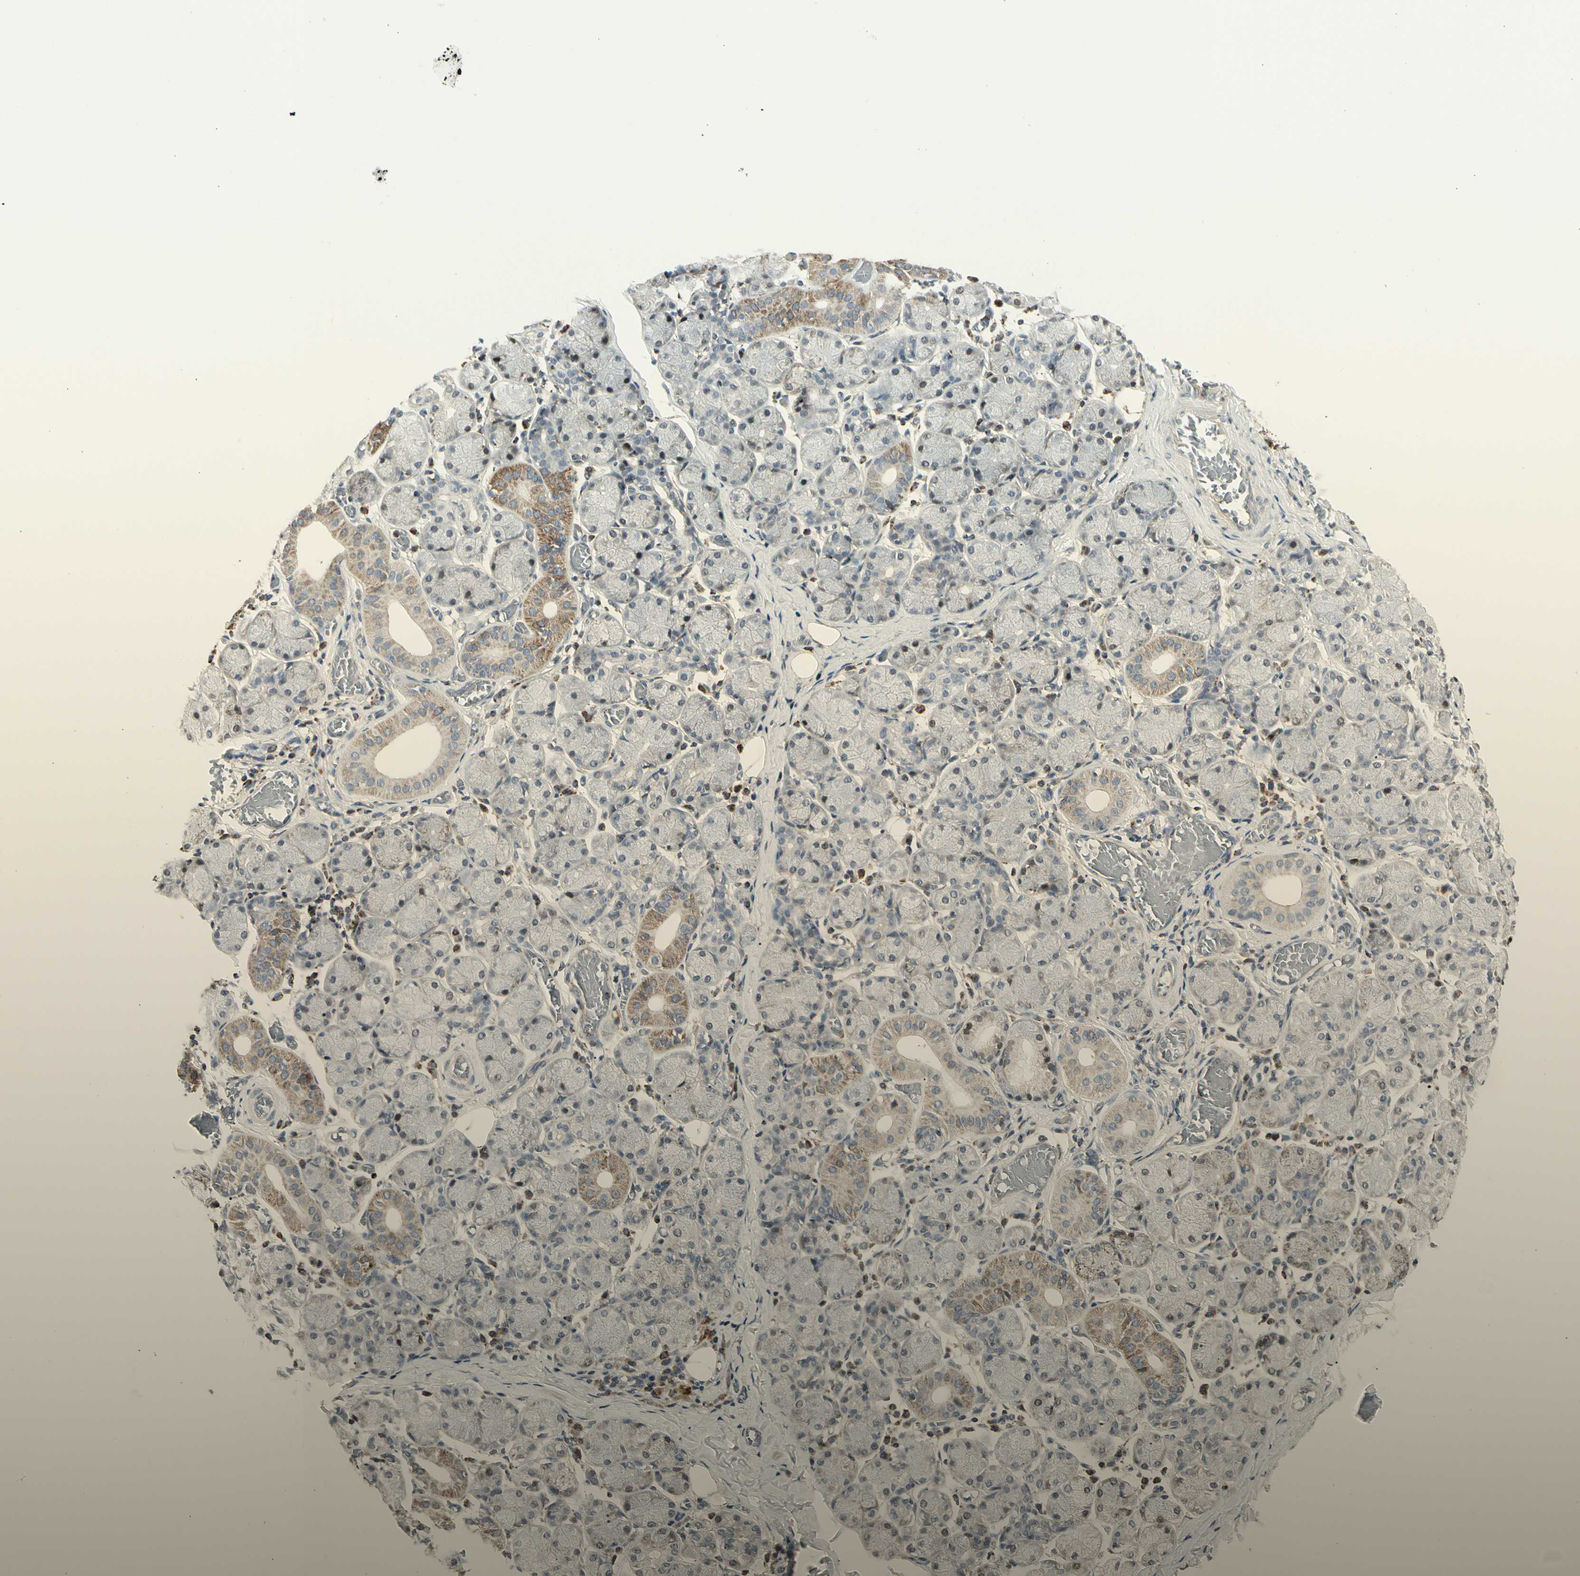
{"staining": {"intensity": "strong", "quantity": "<25%", "location": "cytoplasmic/membranous"}, "tissue": "salivary gland", "cell_type": "Glandular cells", "image_type": "normal", "snomed": [{"axis": "morphology", "description": "Normal tissue, NOS"}, {"axis": "topography", "description": "Salivary gland"}], "caption": "Brown immunohistochemical staining in benign salivary gland shows strong cytoplasmic/membranous expression in about <25% of glandular cells. The staining is performed using DAB brown chromogen to label protein expression. The nuclei are counter-stained blue using hematoxylin.", "gene": "TMEM176A", "patient": {"sex": "female", "age": 24}}